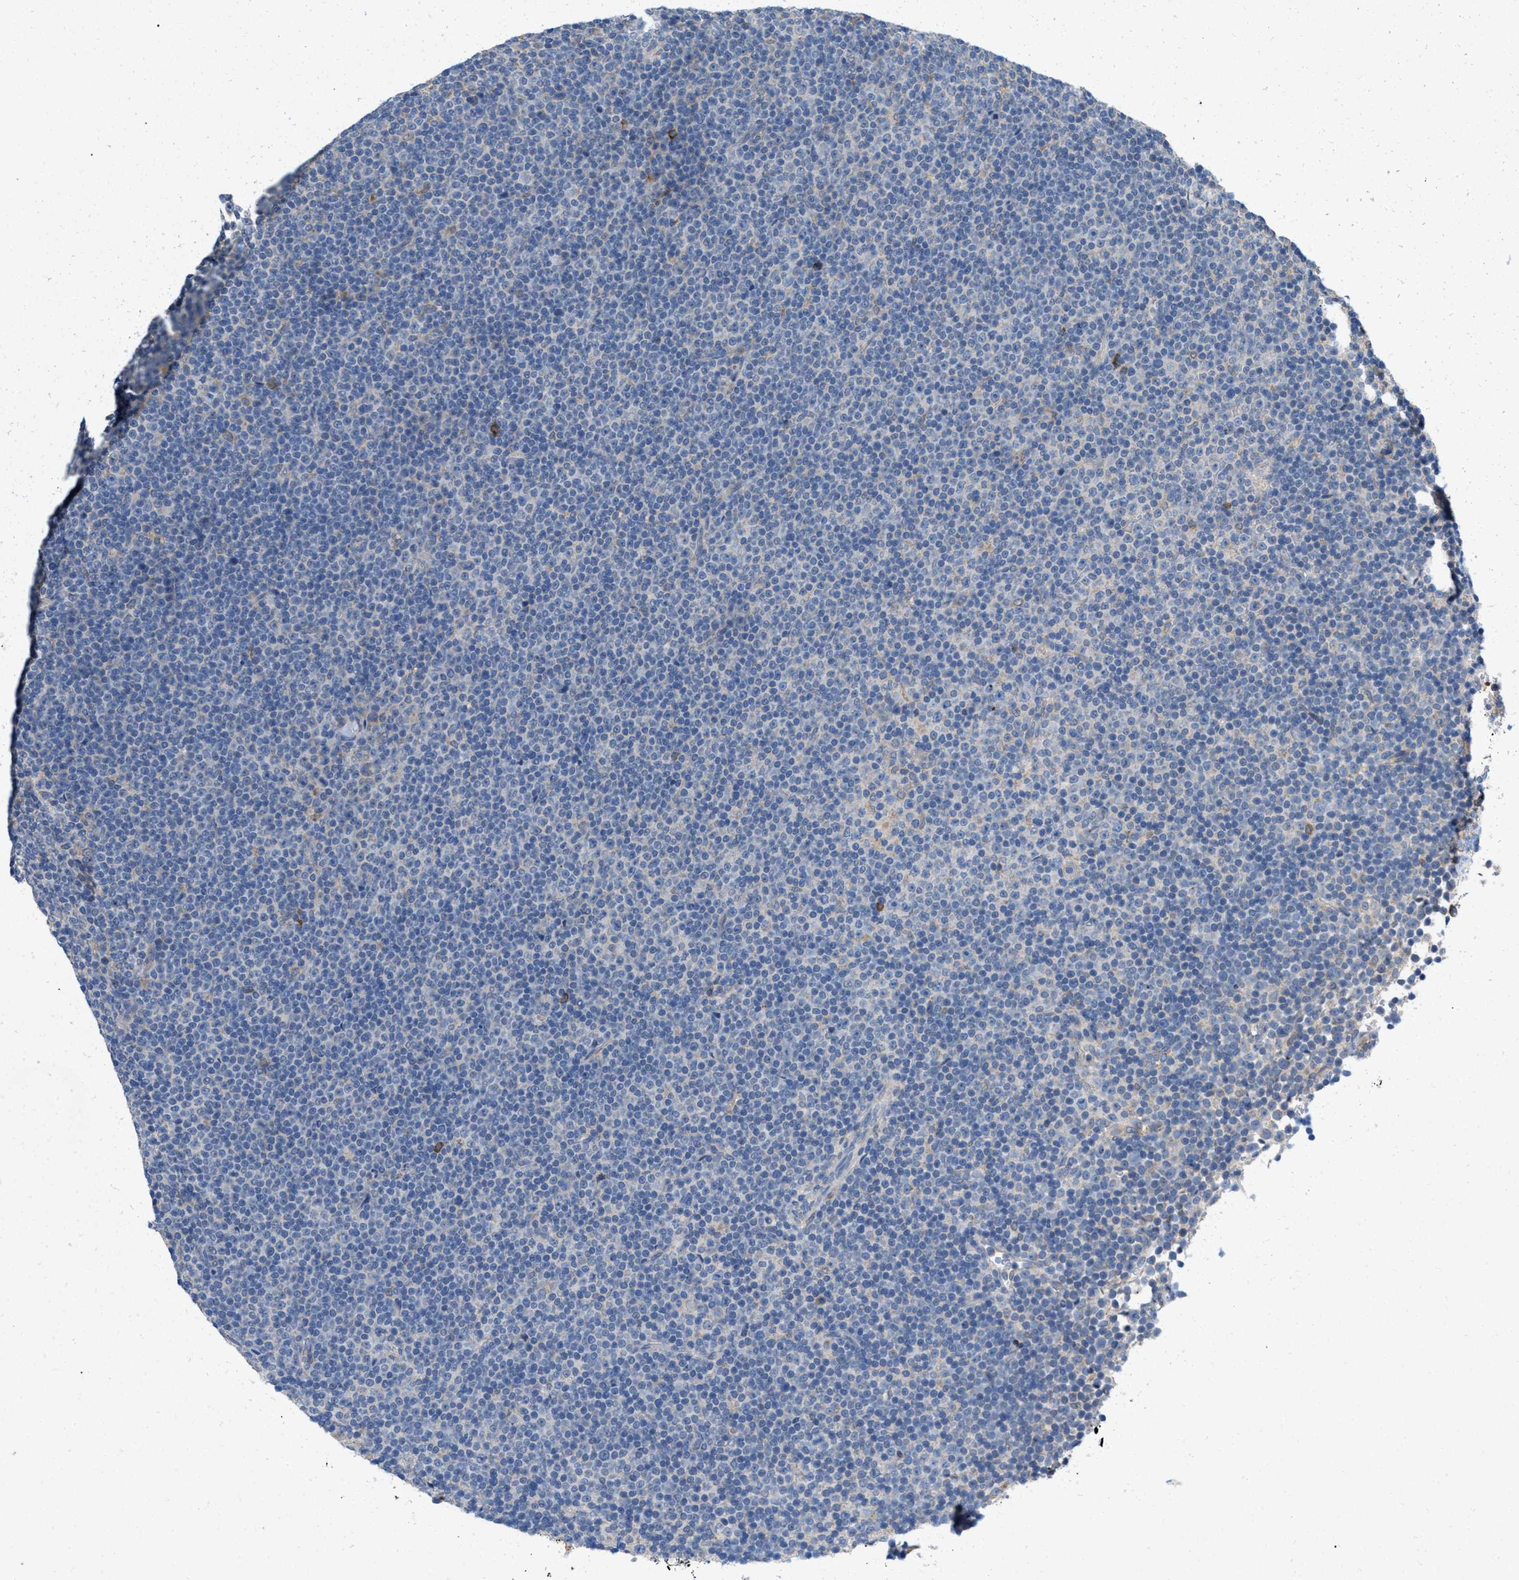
{"staining": {"intensity": "negative", "quantity": "none", "location": "none"}, "tissue": "lymphoma", "cell_type": "Tumor cells", "image_type": "cancer", "snomed": [{"axis": "morphology", "description": "Malignant lymphoma, non-Hodgkin's type, Low grade"}, {"axis": "topography", "description": "Lymph node"}], "caption": "The image shows no staining of tumor cells in malignant lymphoma, non-Hodgkin's type (low-grade).", "gene": "DYNC2I1", "patient": {"sex": "female", "age": 67}}